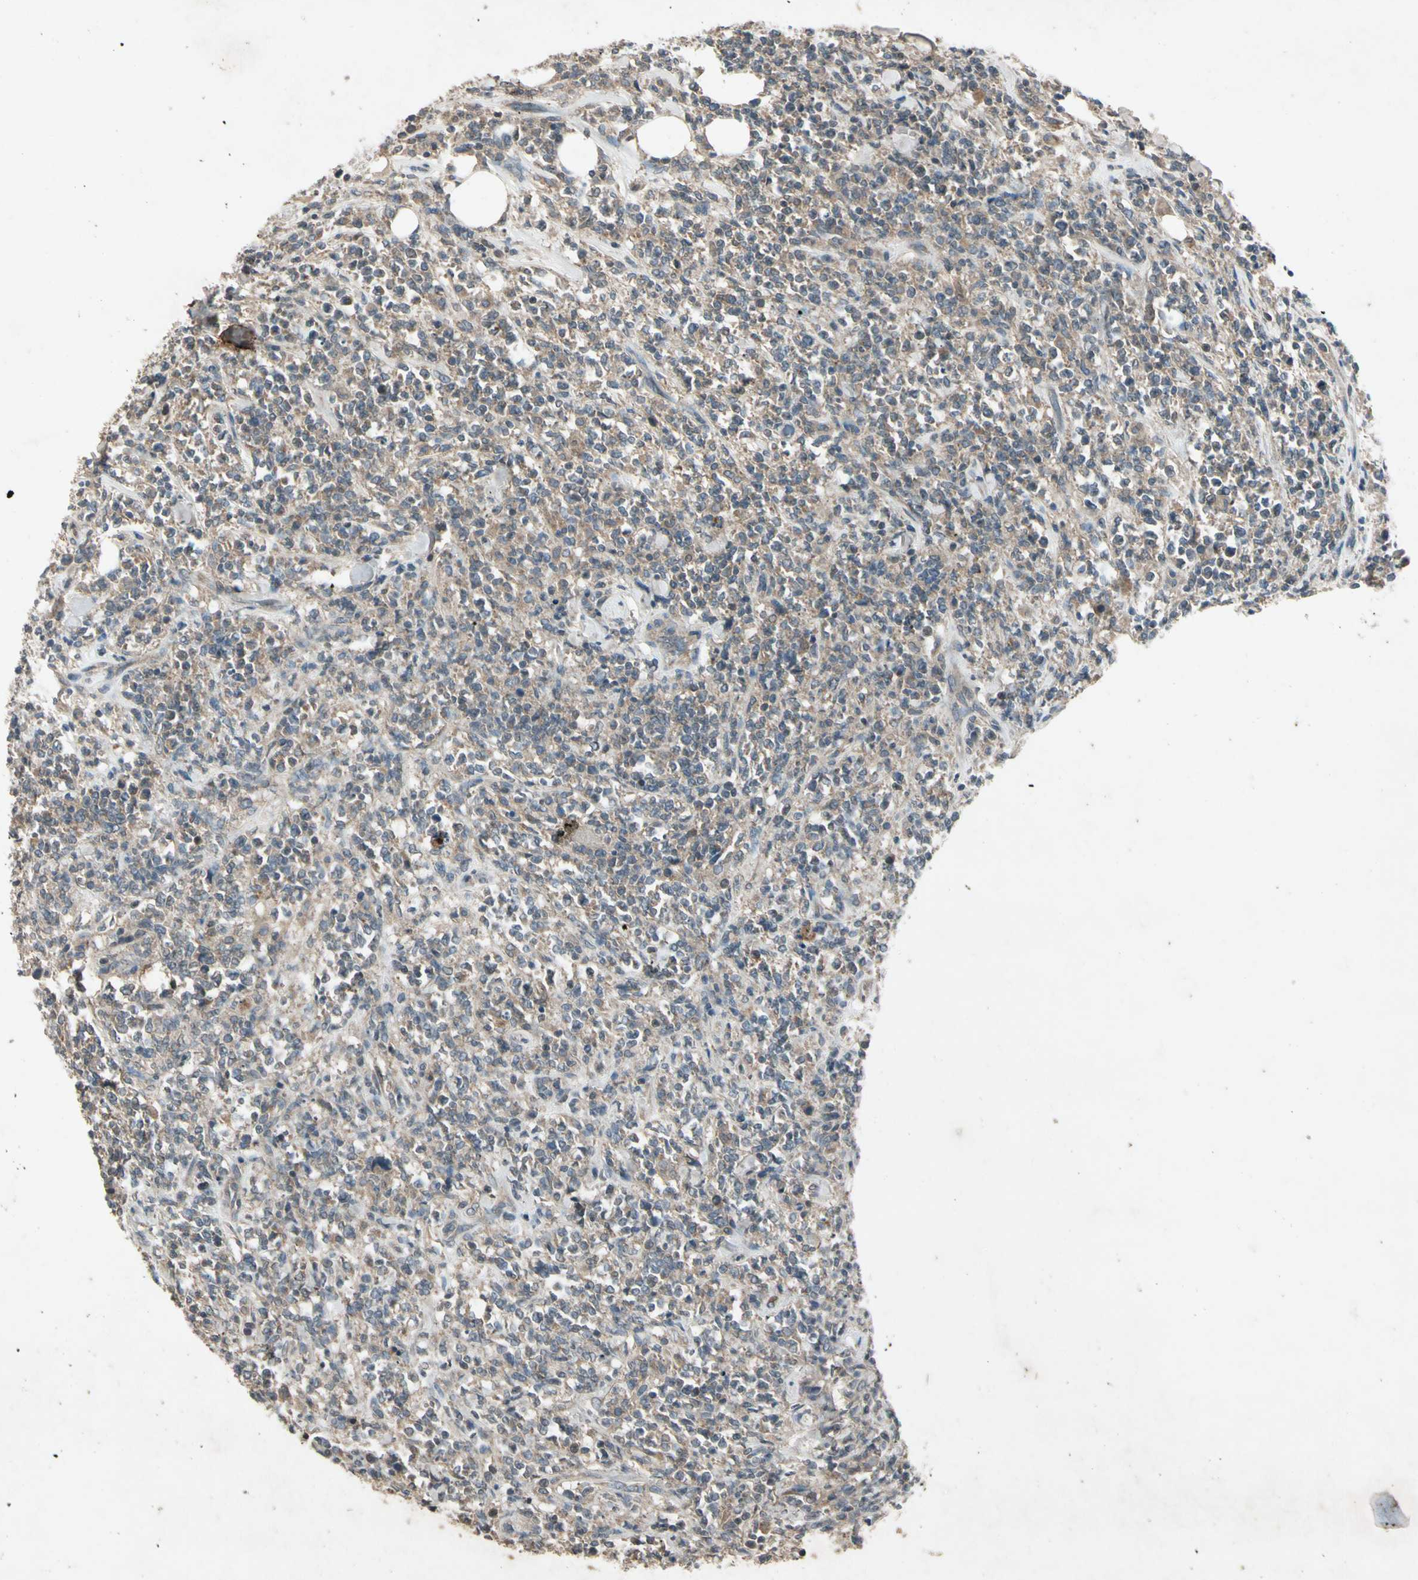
{"staining": {"intensity": "weak", "quantity": "25%-75%", "location": "cytoplasmic/membranous"}, "tissue": "lymphoma", "cell_type": "Tumor cells", "image_type": "cancer", "snomed": [{"axis": "morphology", "description": "Malignant lymphoma, non-Hodgkin's type, High grade"}, {"axis": "topography", "description": "Soft tissue"}], "caption": "Lymphoma stained with a protein marker exhibits weak staining in tumor cells.", "gene": "GPLD1", "patient": {"sex": "male", "age": 18}}